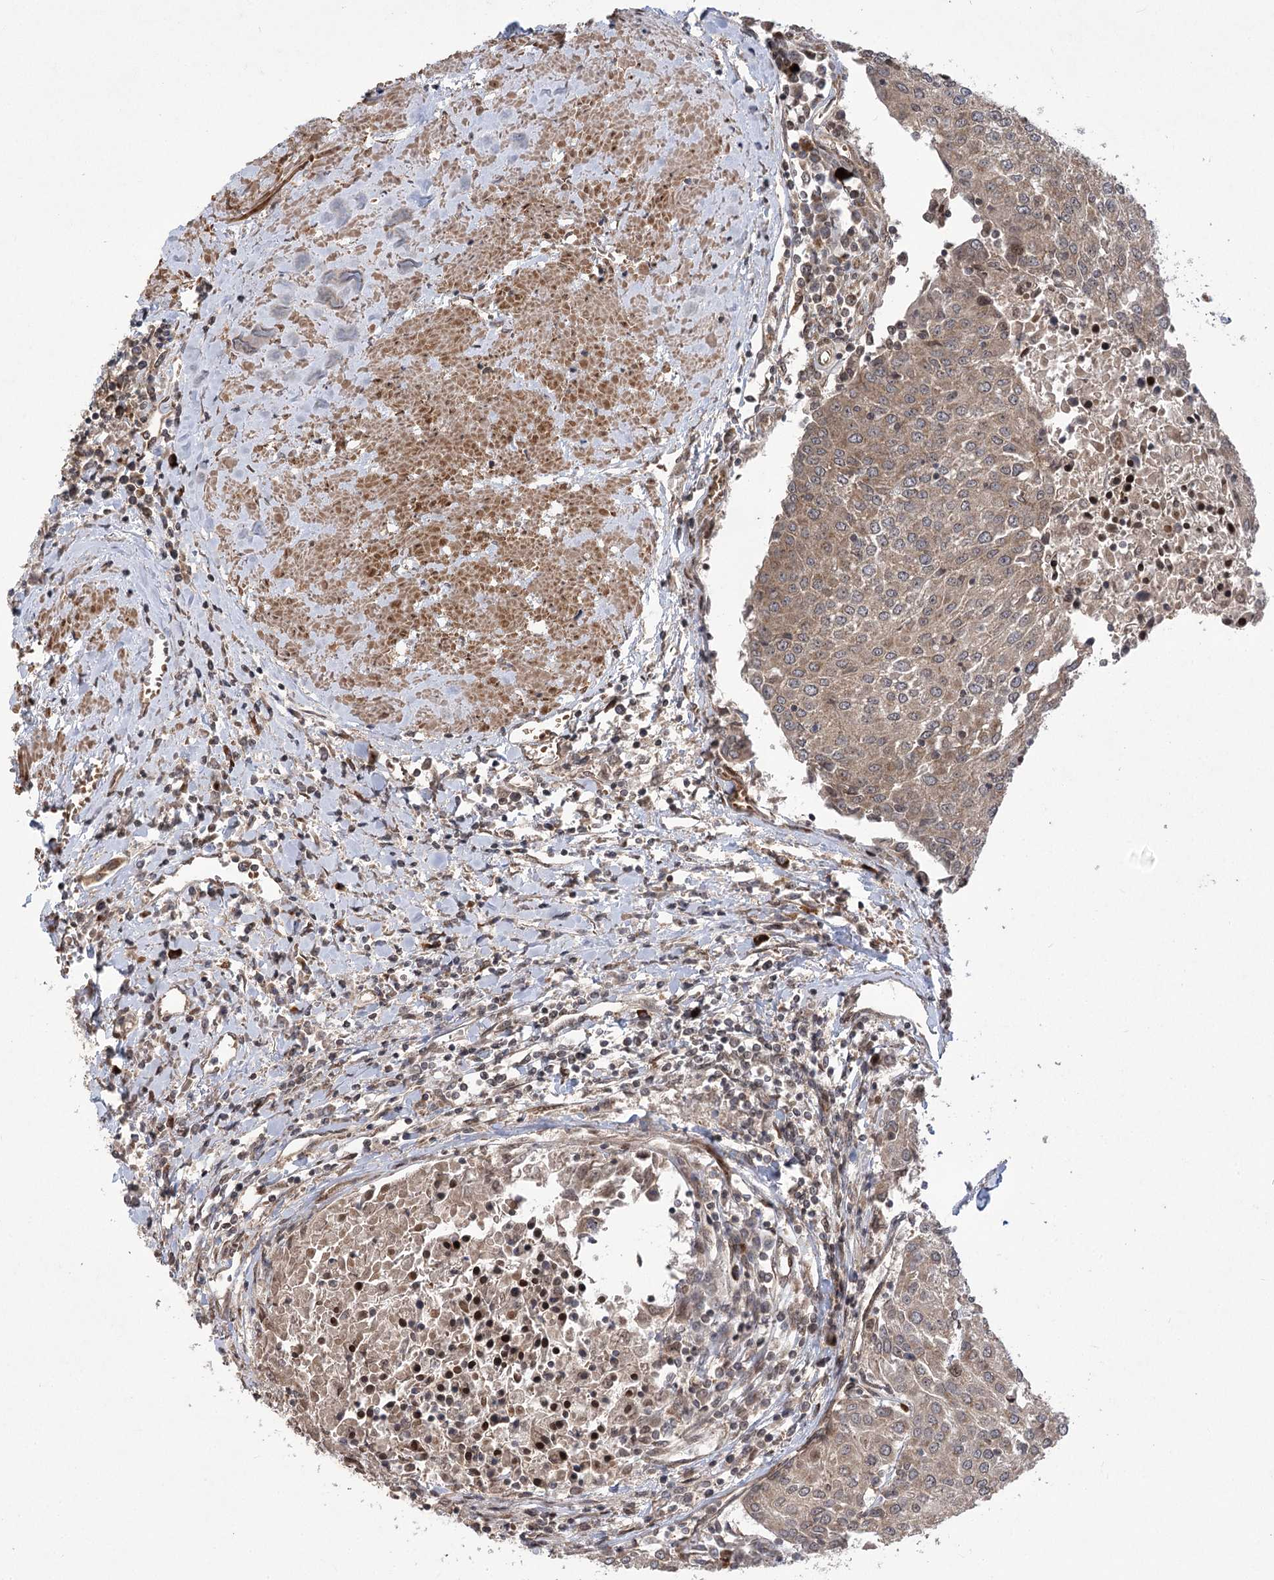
{"staining": {"intensity": "weak", "quantity": "<25%", "location": "nuclear"}, "tissue": "urothelial cancer", "cell_type": "Tumor cells", "image_type": "cancer", "snomed": [{"axis": "morphology", "description": "Urothelial carcinoma, High grade"}, {"axis": "topography", "description": "Urinary bladder"}], "caption": "Urothelial cancer was stained to show a protein in brown. There is no significant positivity in tumor cells.", "gene": "TENM2", "patient": {"sex": "female", "age": 85}}